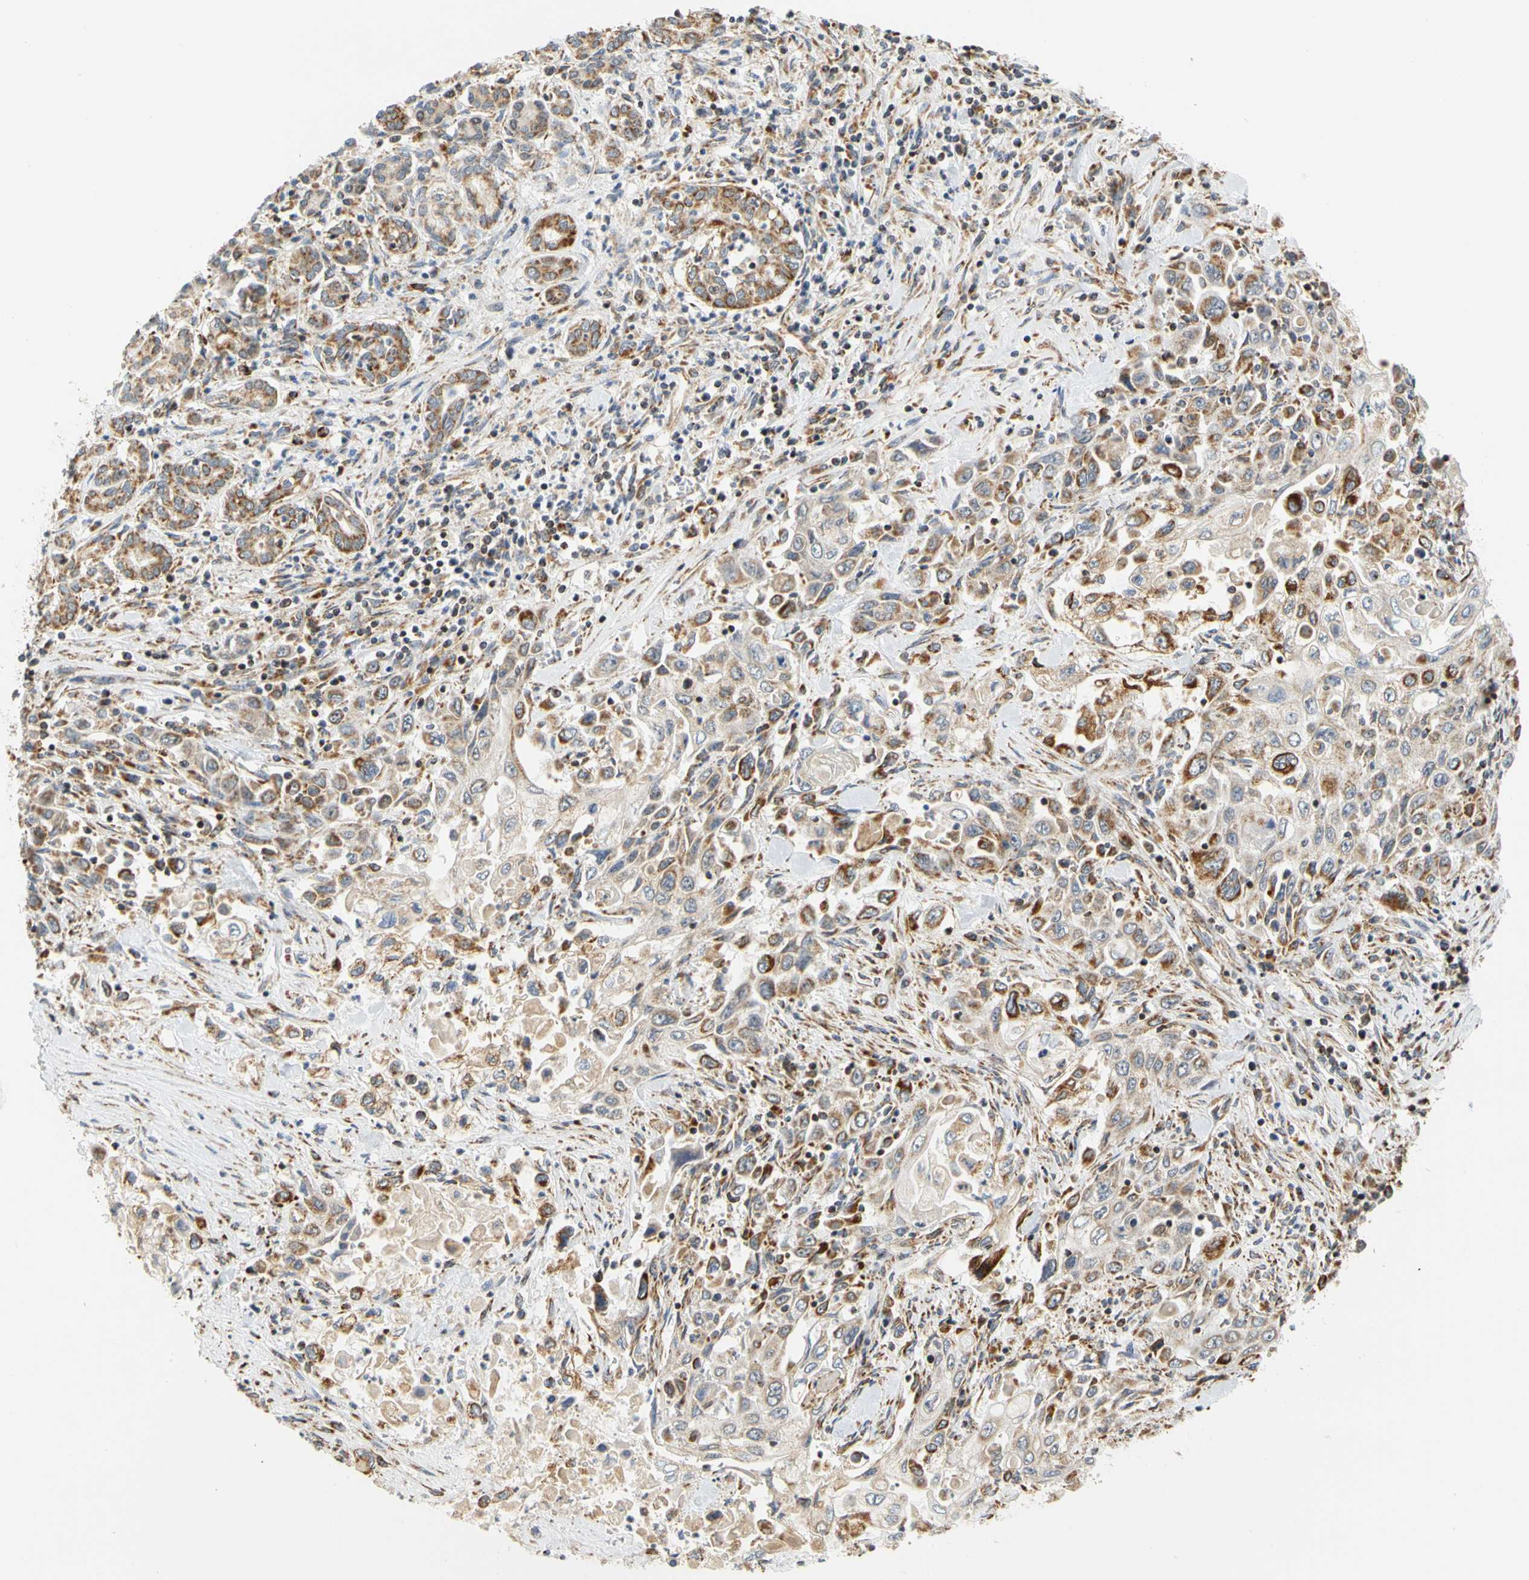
{"staining": {"intensity": "moderate", "quantity": "<25%", "location": "cytoplasmic/membranous"}, "tissue": "pancreatic cancer", "cell_type": "Tumor cells", "image_type": "cancer", "snomed": [{"axis": "morphology", "description": "Adenocarcinoma, NOS"}, {"axis": "topography", "description": "Pancreas"}], "caption": "This is an image of IHC staining of adenocarcinoma (pancreatic), which shows moderate staining in the cytoplasmic/membranous of tumor cells.", "gene": "SFXN3", "patient": {"sex": "male", "age": 70}}